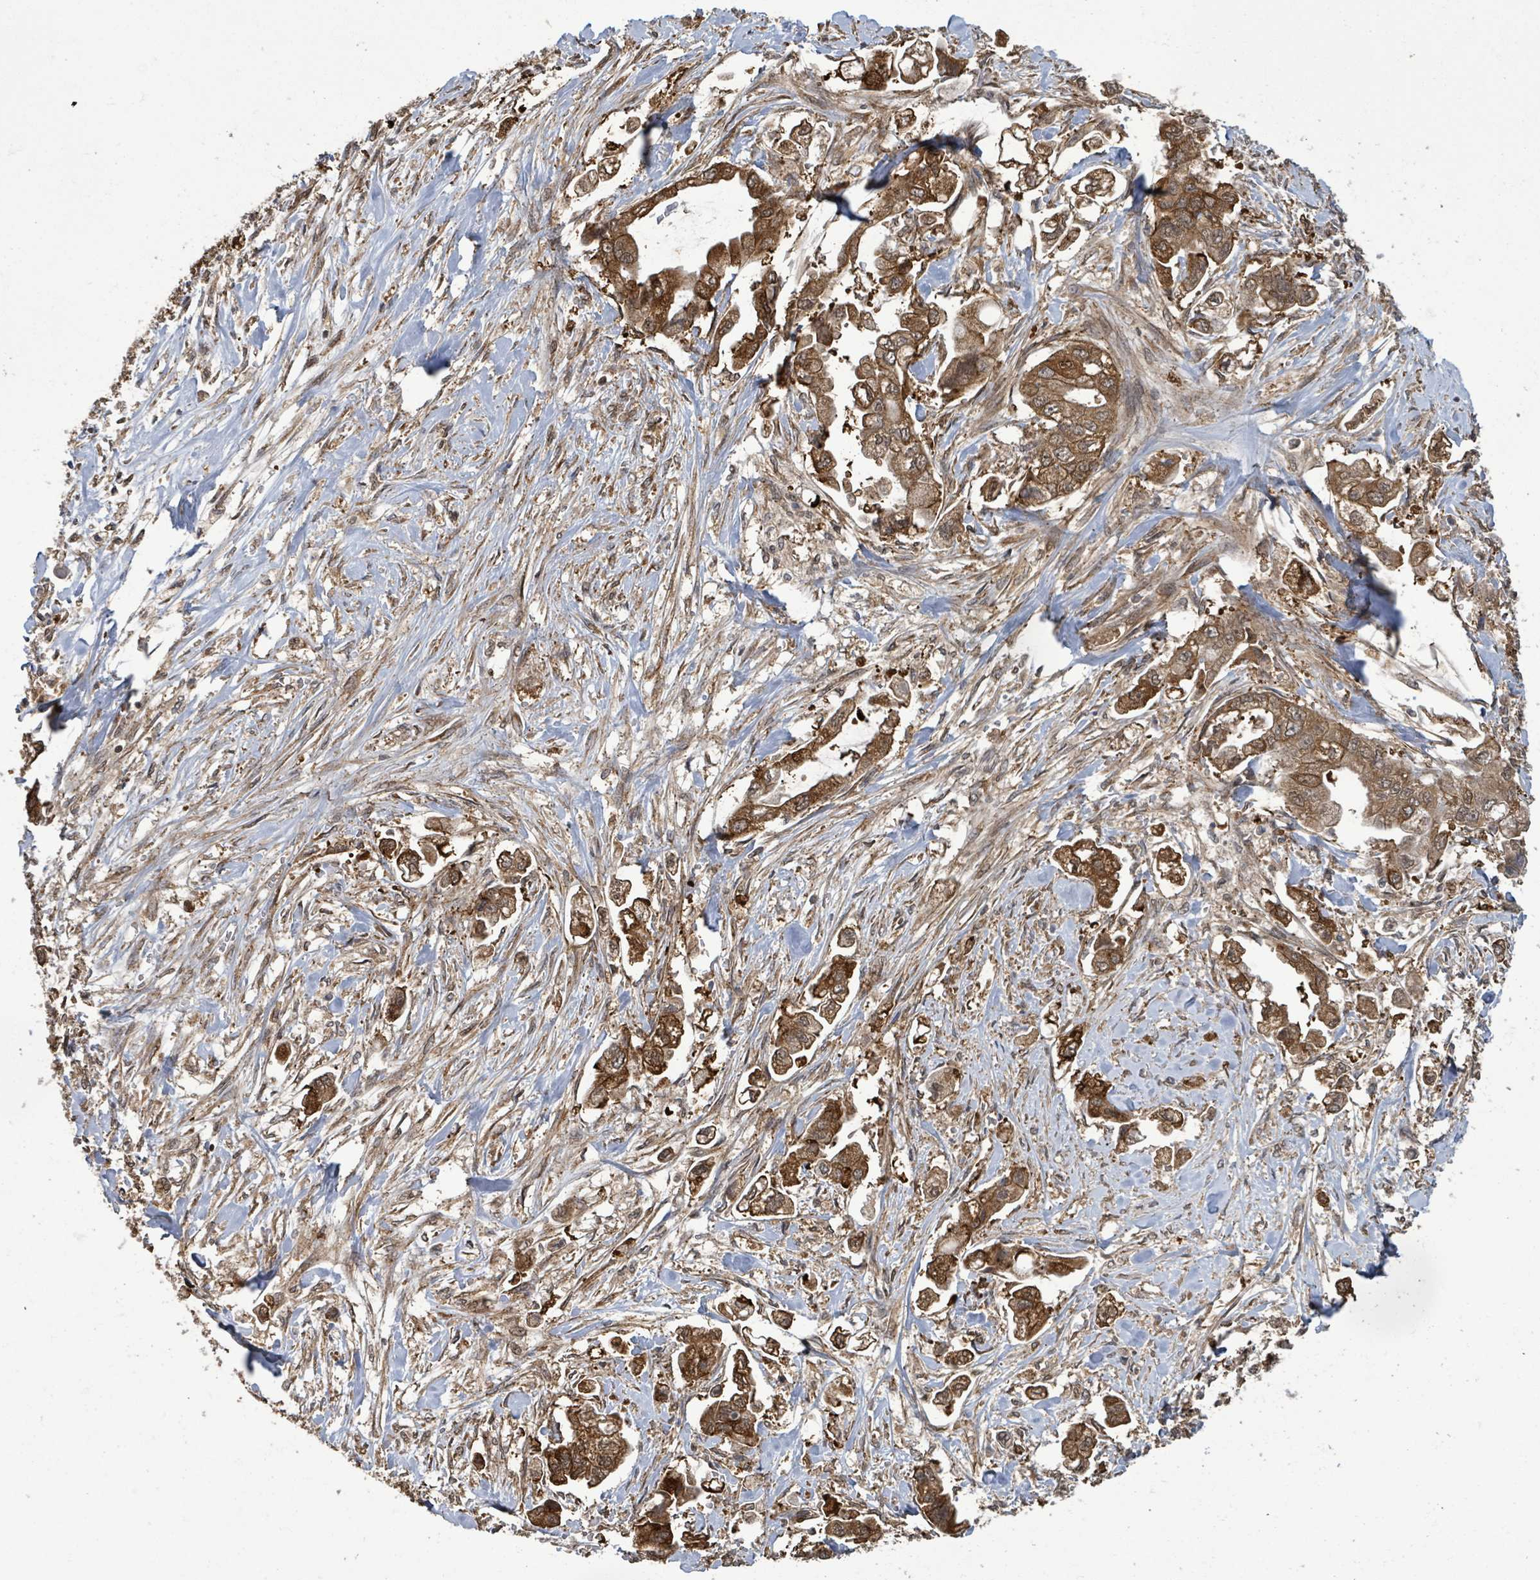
{"staining": {"intensity": "strong", "quantity": ">75%", "location": "cytoplasmic/membranous,nuclear"}, "tissue": "stomach cancer", "cell_type": "Tumor cells", "image_type": "cancer", "snomed": [{"axis": "morphology", "description": "Adenocarcinoma, NOS"}, {"axis": "topography", "description": "Stomach"}], "caption": "This photomicrograph displays immunohistochemistry (IHC) staining of stomach cancer (adenocarcinoma), with high strong cytoplasmic/membranous and nuclear expression in about >75% of tumor cells.", "gene": "KLC1", "patient": {"sex": "male", "age": 62}}